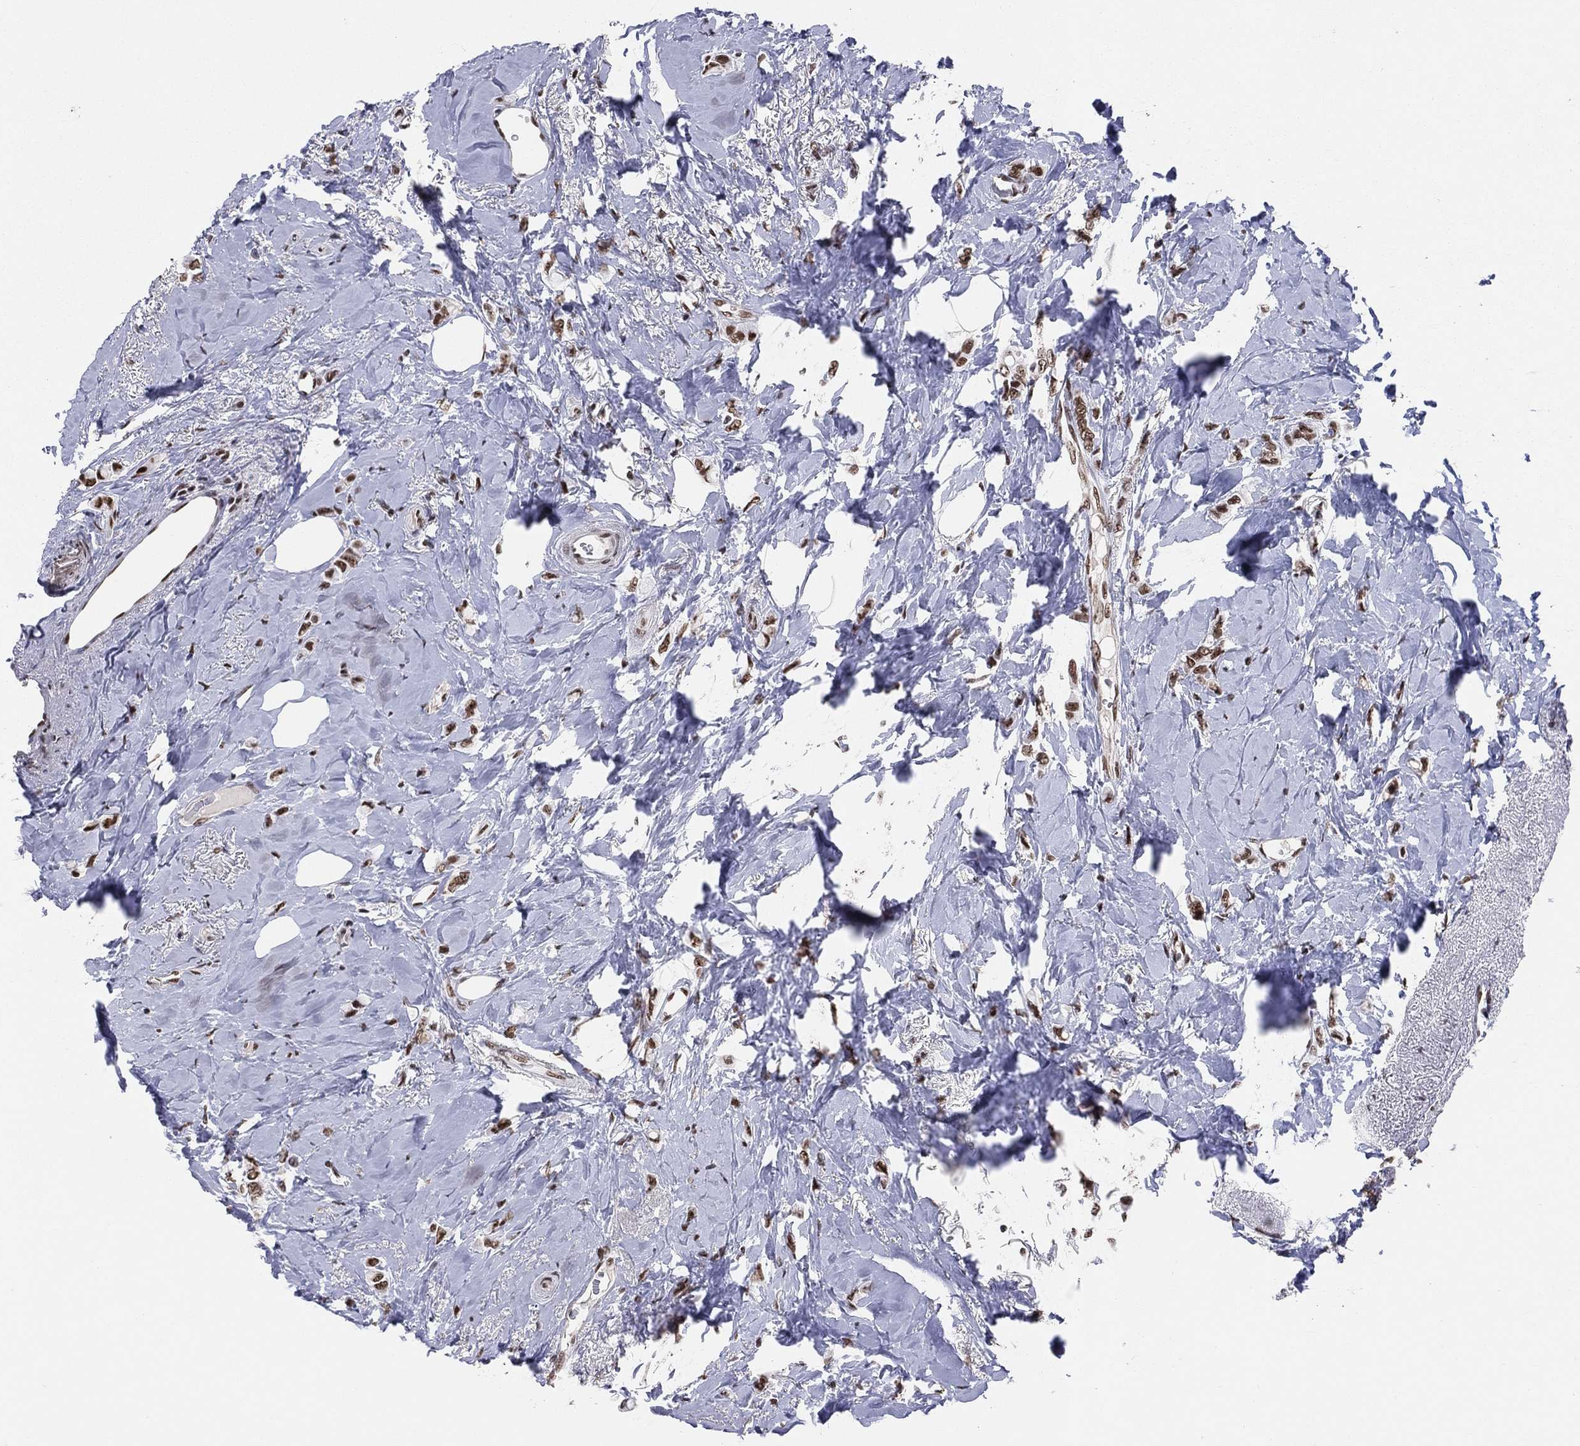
{"staining": {"intensity": "strong", "quantity": ">75%", "location": "nuclear"}, "tissue": "breast cancer", "cell_type": "Tumor cells", "image_type": "cancer", "snomed": [{"axis": "morphology", "description": "Lobular carcinoma"}, {"axis": "topography", "description": "Breast"}], "caption": "Lobular carcinoma (breast) stained with a brown dye shows strong nuclear positive positivity in approximately >75% of tumor cells.", "gene": "CDK7", "patient": {"sex": "female", "age": 66}}